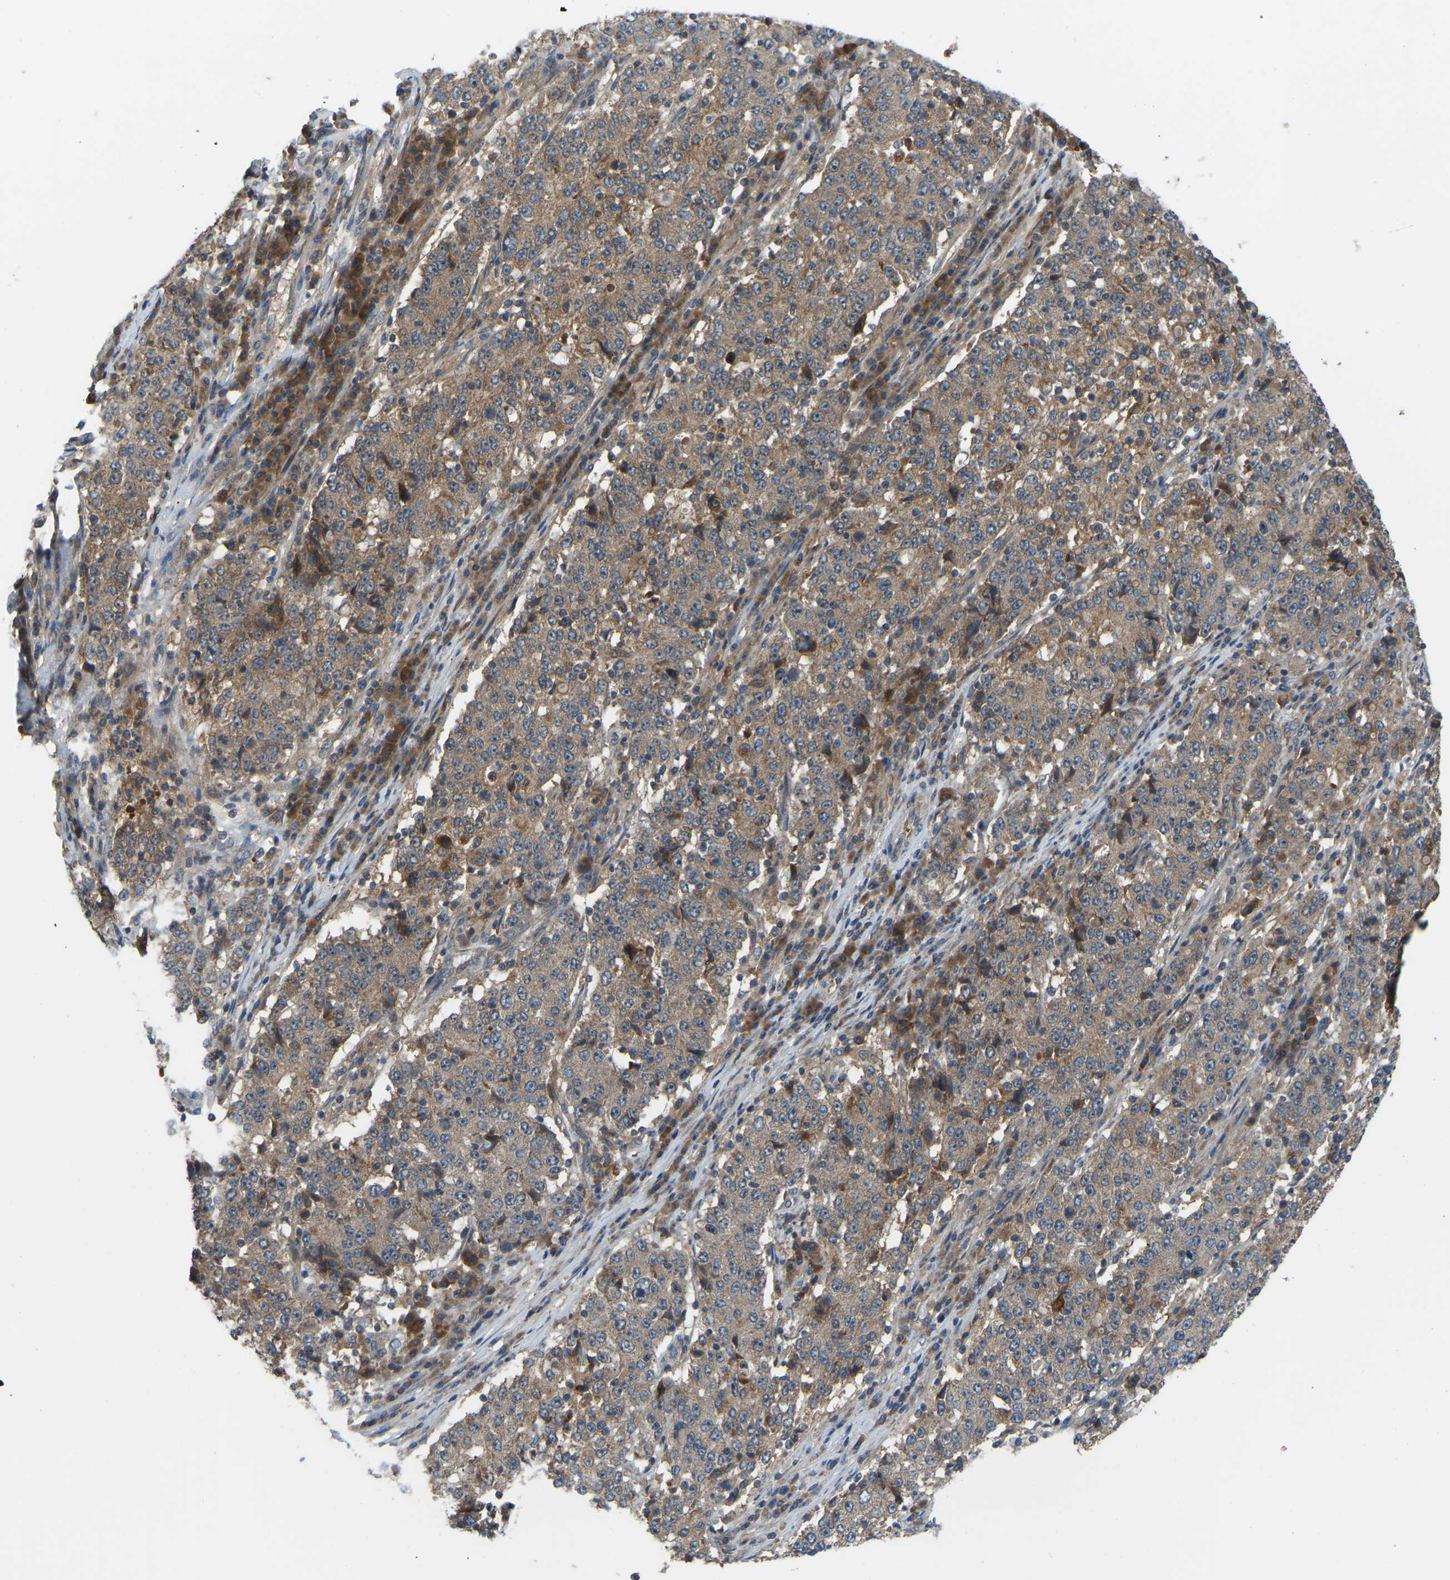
{"staining": {"intensity": "weak", "quantity": ">75%", "location": "cytoplasmic/membranous"}, "tissue": "stomach cancer", "cell_type": "Tumor cells", "image_type": "cancer", "snomed": [{"axis": "morphology", "description": "Adenocarcinoma, NOS"}, {"axis": "topography", "description": "Stomach"}], "caption": "Immunohistochemistry of human adenocarcinoma (stomach) reveals low levels of weak cytoplasmic/membranous expression in approximately >75% of tumor cells.", "gene": "ZNF71", "patient": {"sex": "male", "age": 59}}